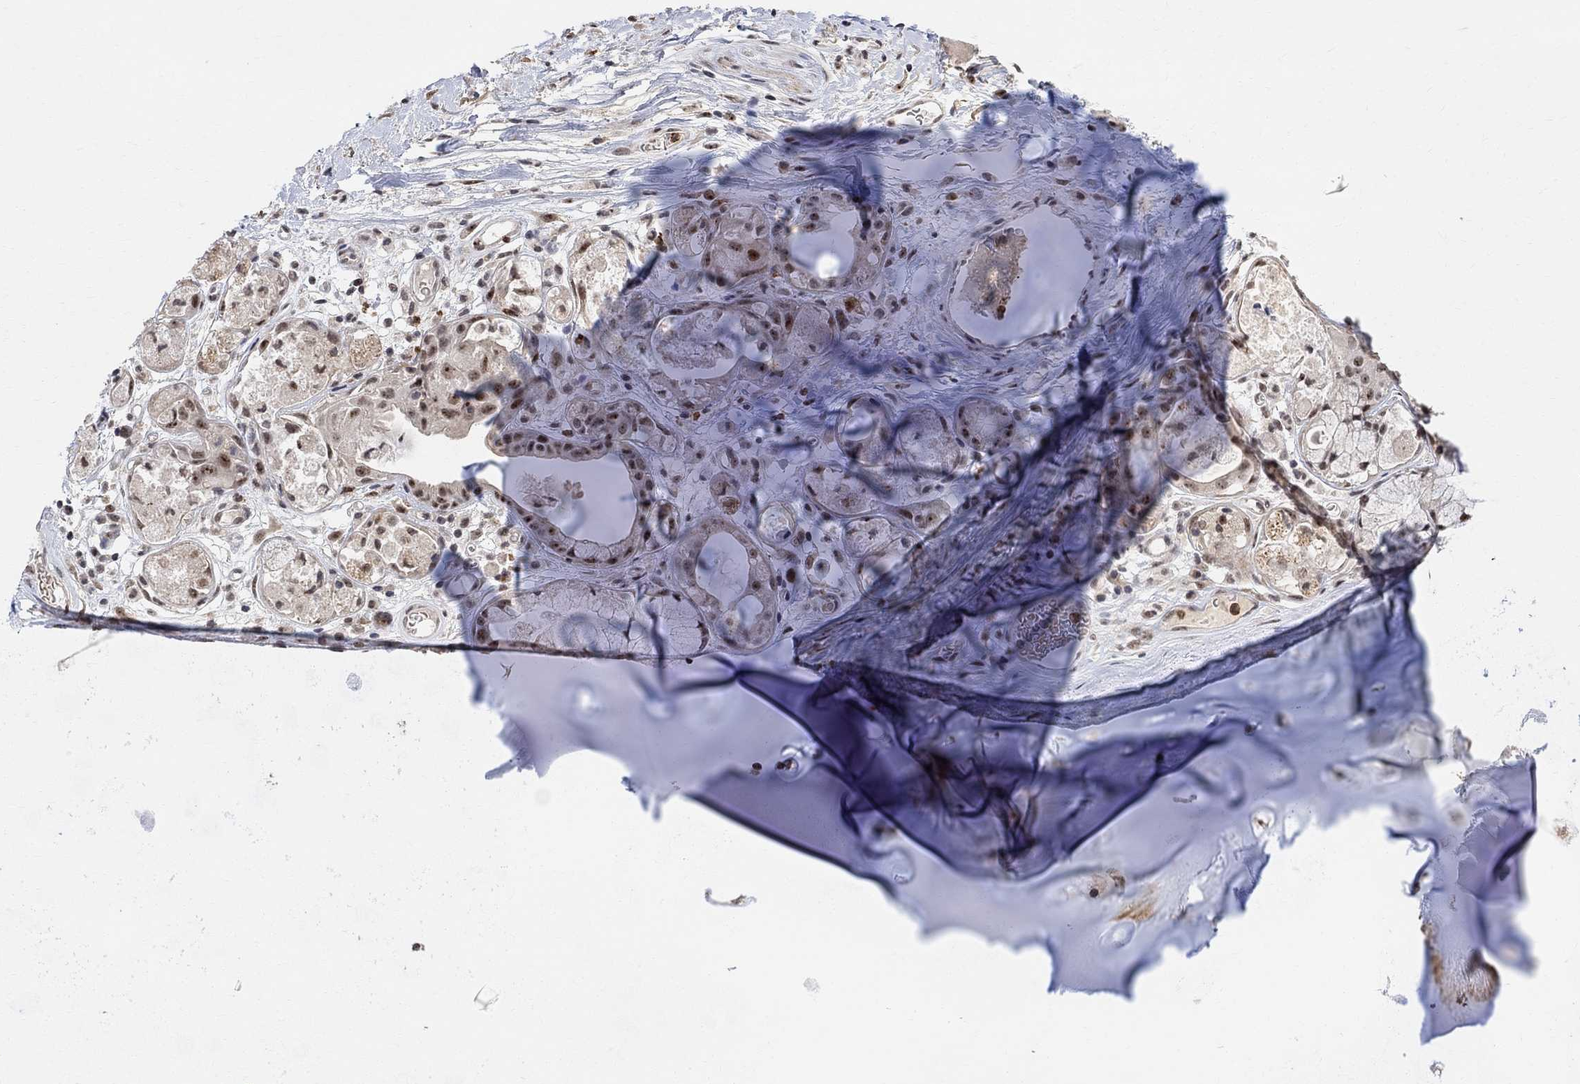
{"staining": {"intensity": "strong", "quantity": ">75%", "location": "nuclear"}, "tissue": "soft tissue", "cell_type": "Chondrocytes", "image_type": "normal", "snomed": [{"axis": "morphology", "description": "Normal tissue, NOS"}, {"axis": "topography", "description": "Cartilage tissue"}], "caption": "IHC (DAB (3,3'-diaminobenzidine)) staining of normal soft tissue exhibits strong nuclear protein expression in about >75% of chondrocytes.", "gene": "E4F1", "patient": {"sex": "male", "age": 81}}